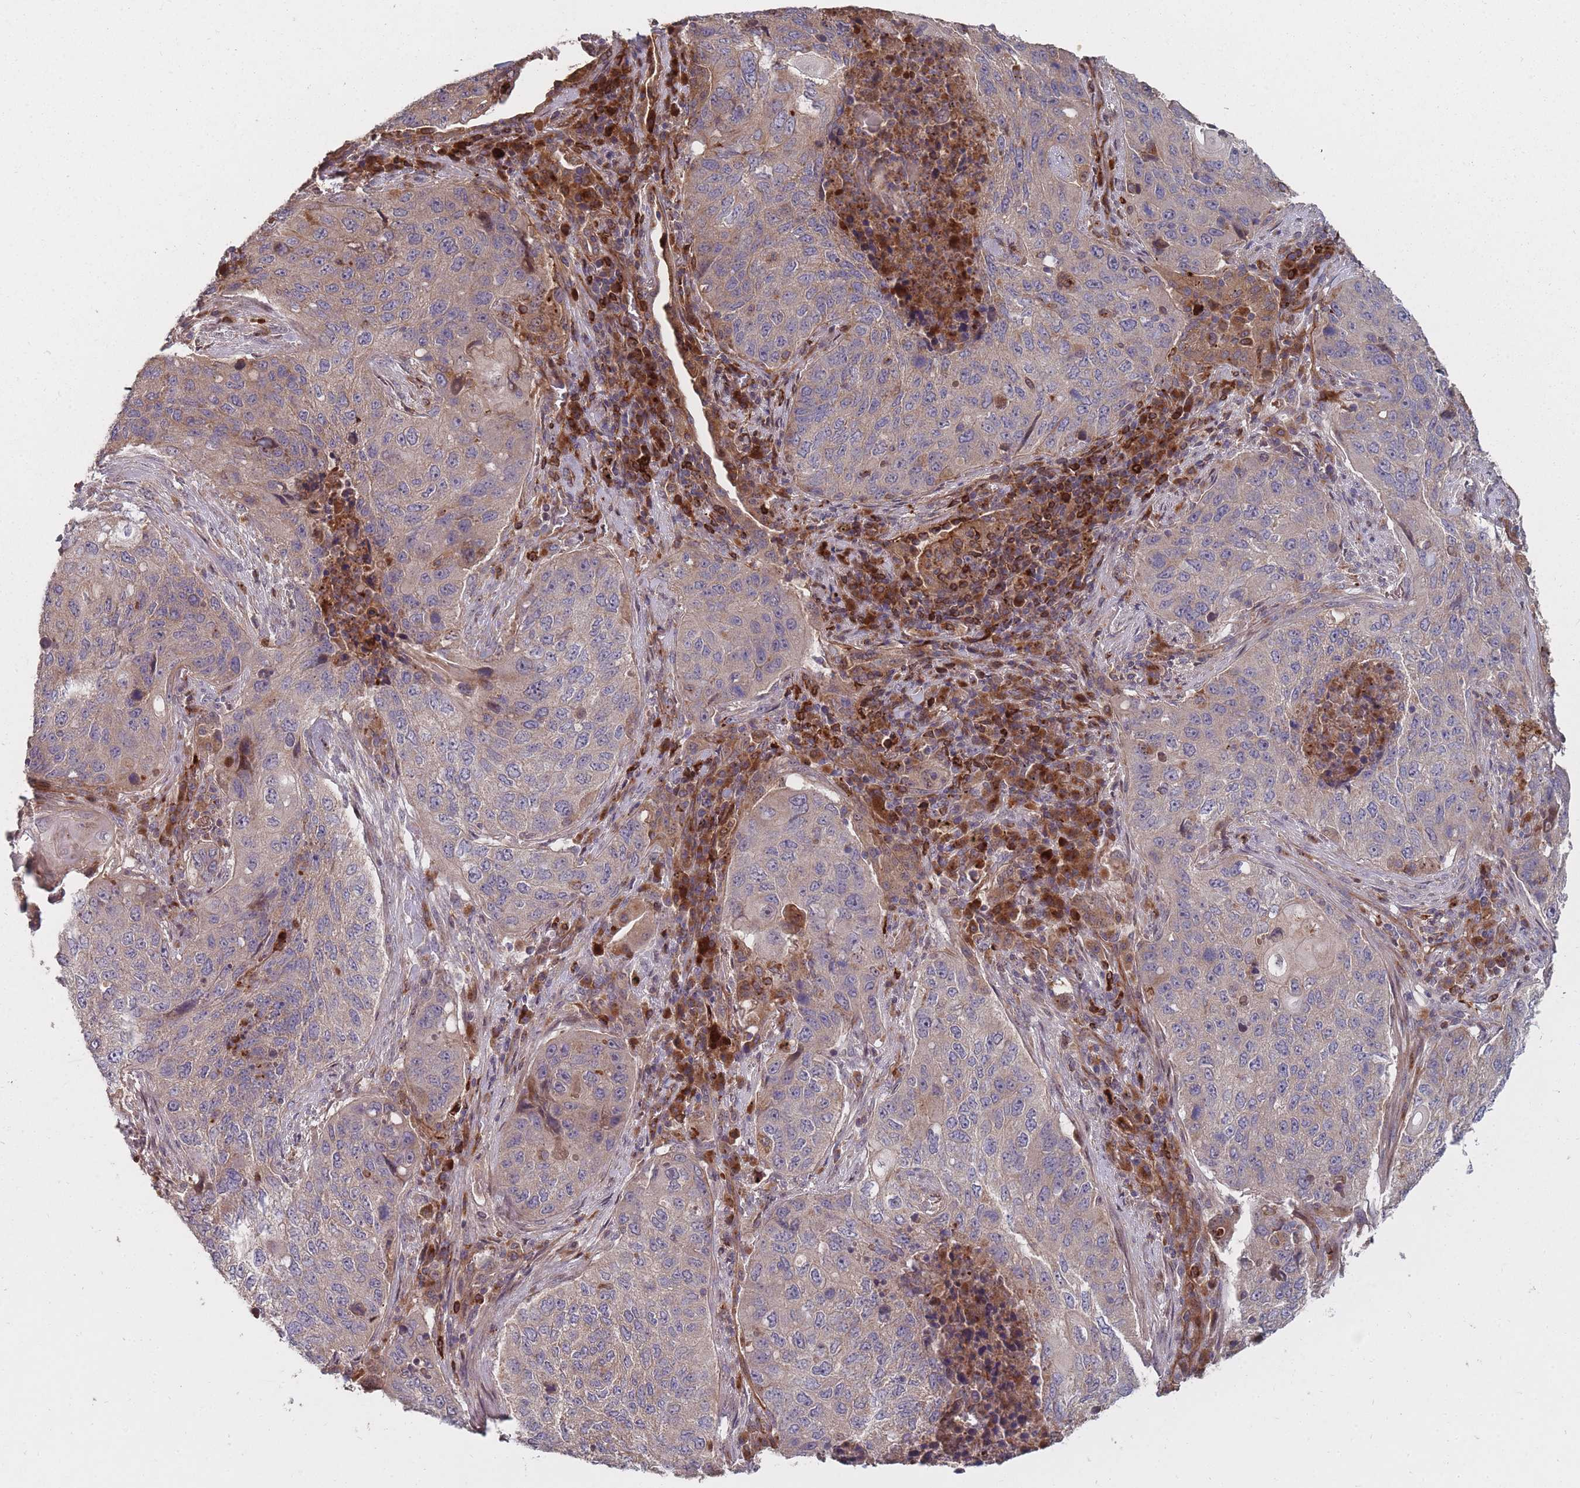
{"staining": {"intensity": "weak", "quantity": "25%-75%", "location": "cytoplasmic/membranous"}, "tissue": "lung cancer", "cell_type": "Tumor cells", "image_type": "cancer", "snomed": [{"axis": "morphology", "description": "Squamous cell carcinoma, NOS"}, {"axis": "topography", "description": "Lung"}], "caption": "IHC histopathology image of lung cancer (squamous cell carcinoma) stained for a protein (brown), which reveals low levels of weak cytoplasmic/membranous staining in approximately 25%-75% of tumor cells.", "gene": "THSD7B", "patient": {"sex": "female", "age": 63}}